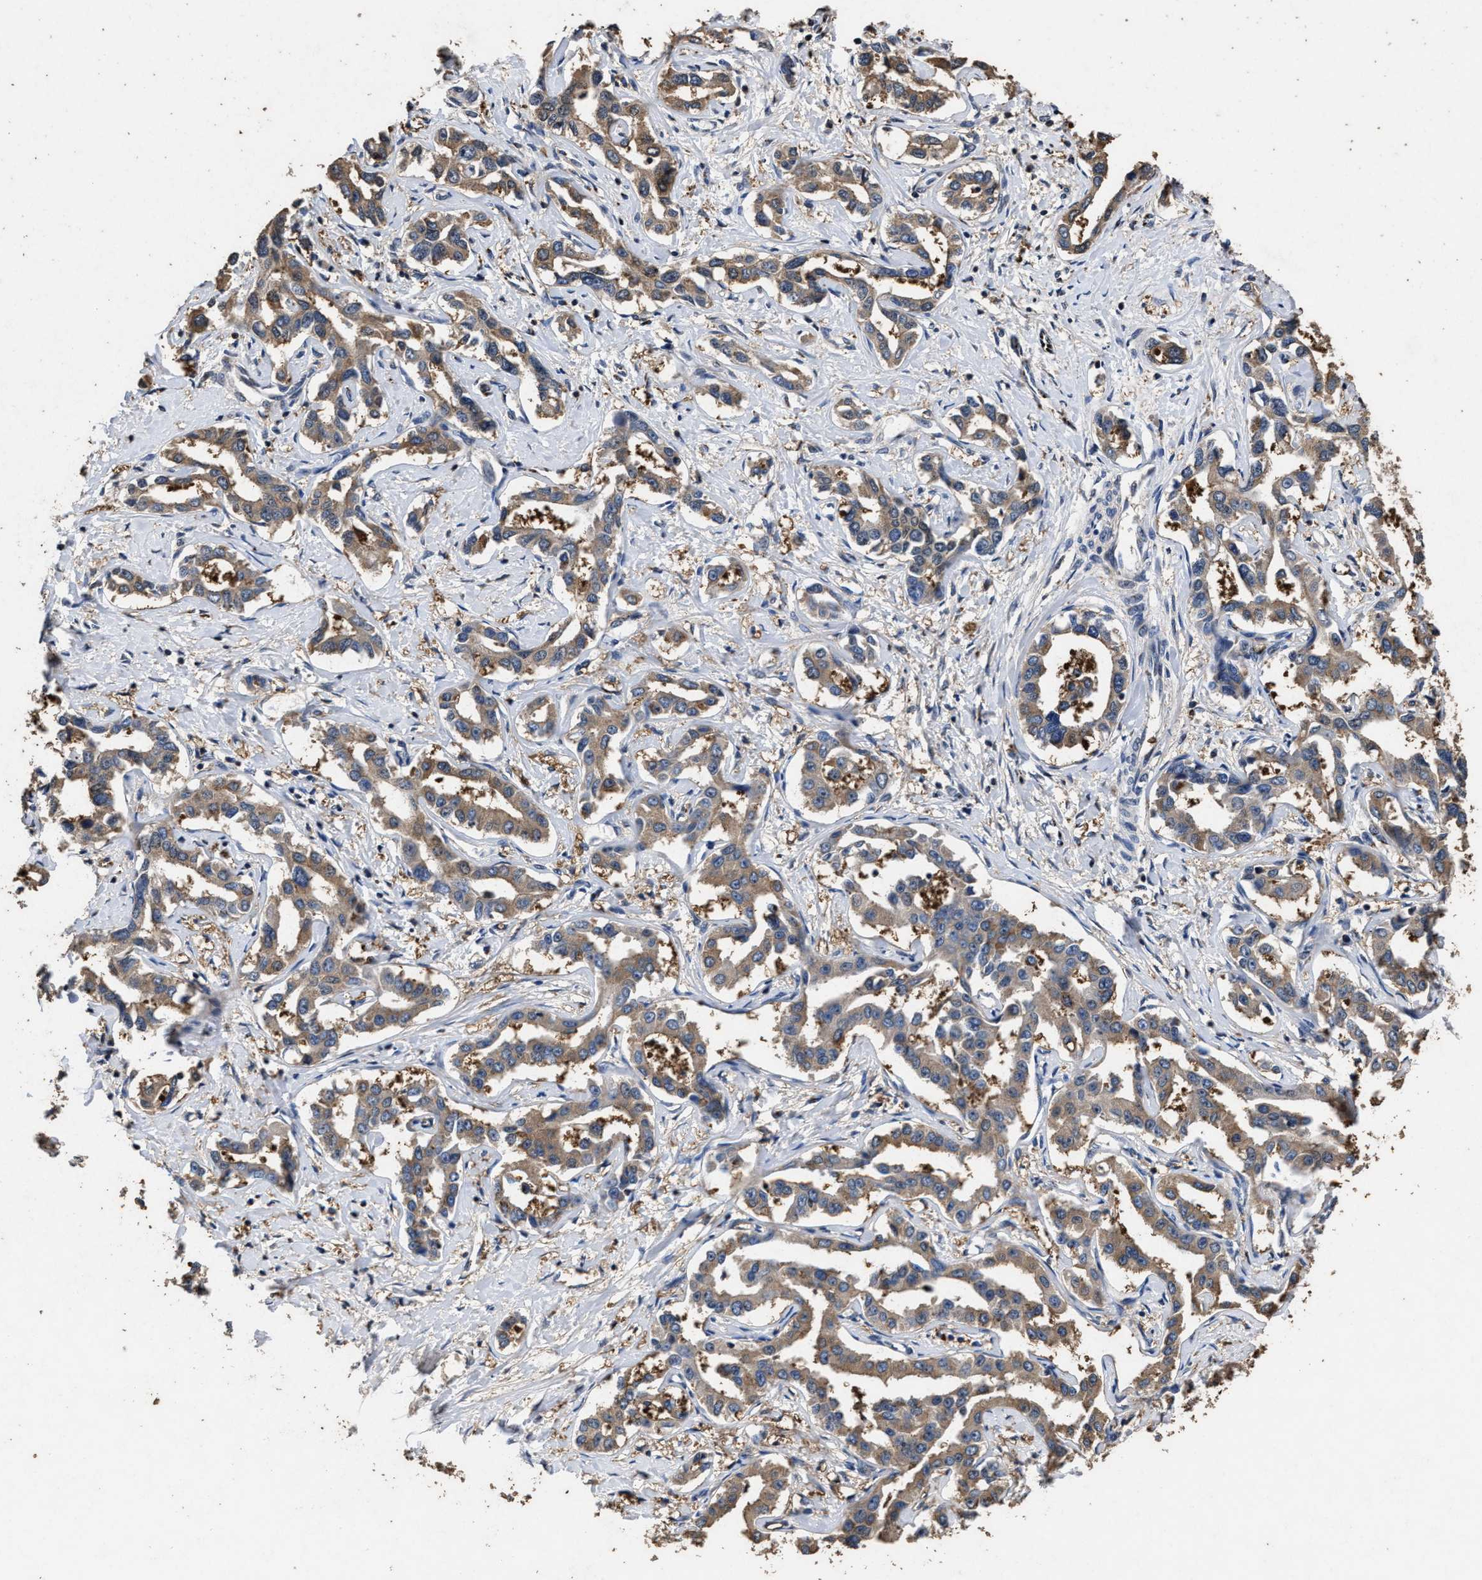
{"staining": {"intensity": "moderate", "quantity": ">75%", "location": "cytoplasmic/membranous"}, "tissue": "liver cancer", "cell_type": "Tumor cells", "image_type": "cancer", "snomed": [{"axis": "morphology", "description": "Cholangiocarcinoma"}, {"axis": "topography", "description": "Liver"}], "caption": "Immunohistochemical staining of liver cancer (cholangiocarcinoma) shows medium levels of moderate cytoplasmic/membranous protein staining in approximately >75% of tumor cells. The protein is stained brown, and the nuclei are stained in blue (DAB (3,3'-diaminobenzidine) IHC with brightfield microscopy, high magnification).", "gene": "TPST2", "patient": {"sex": "male", "age": 59}}